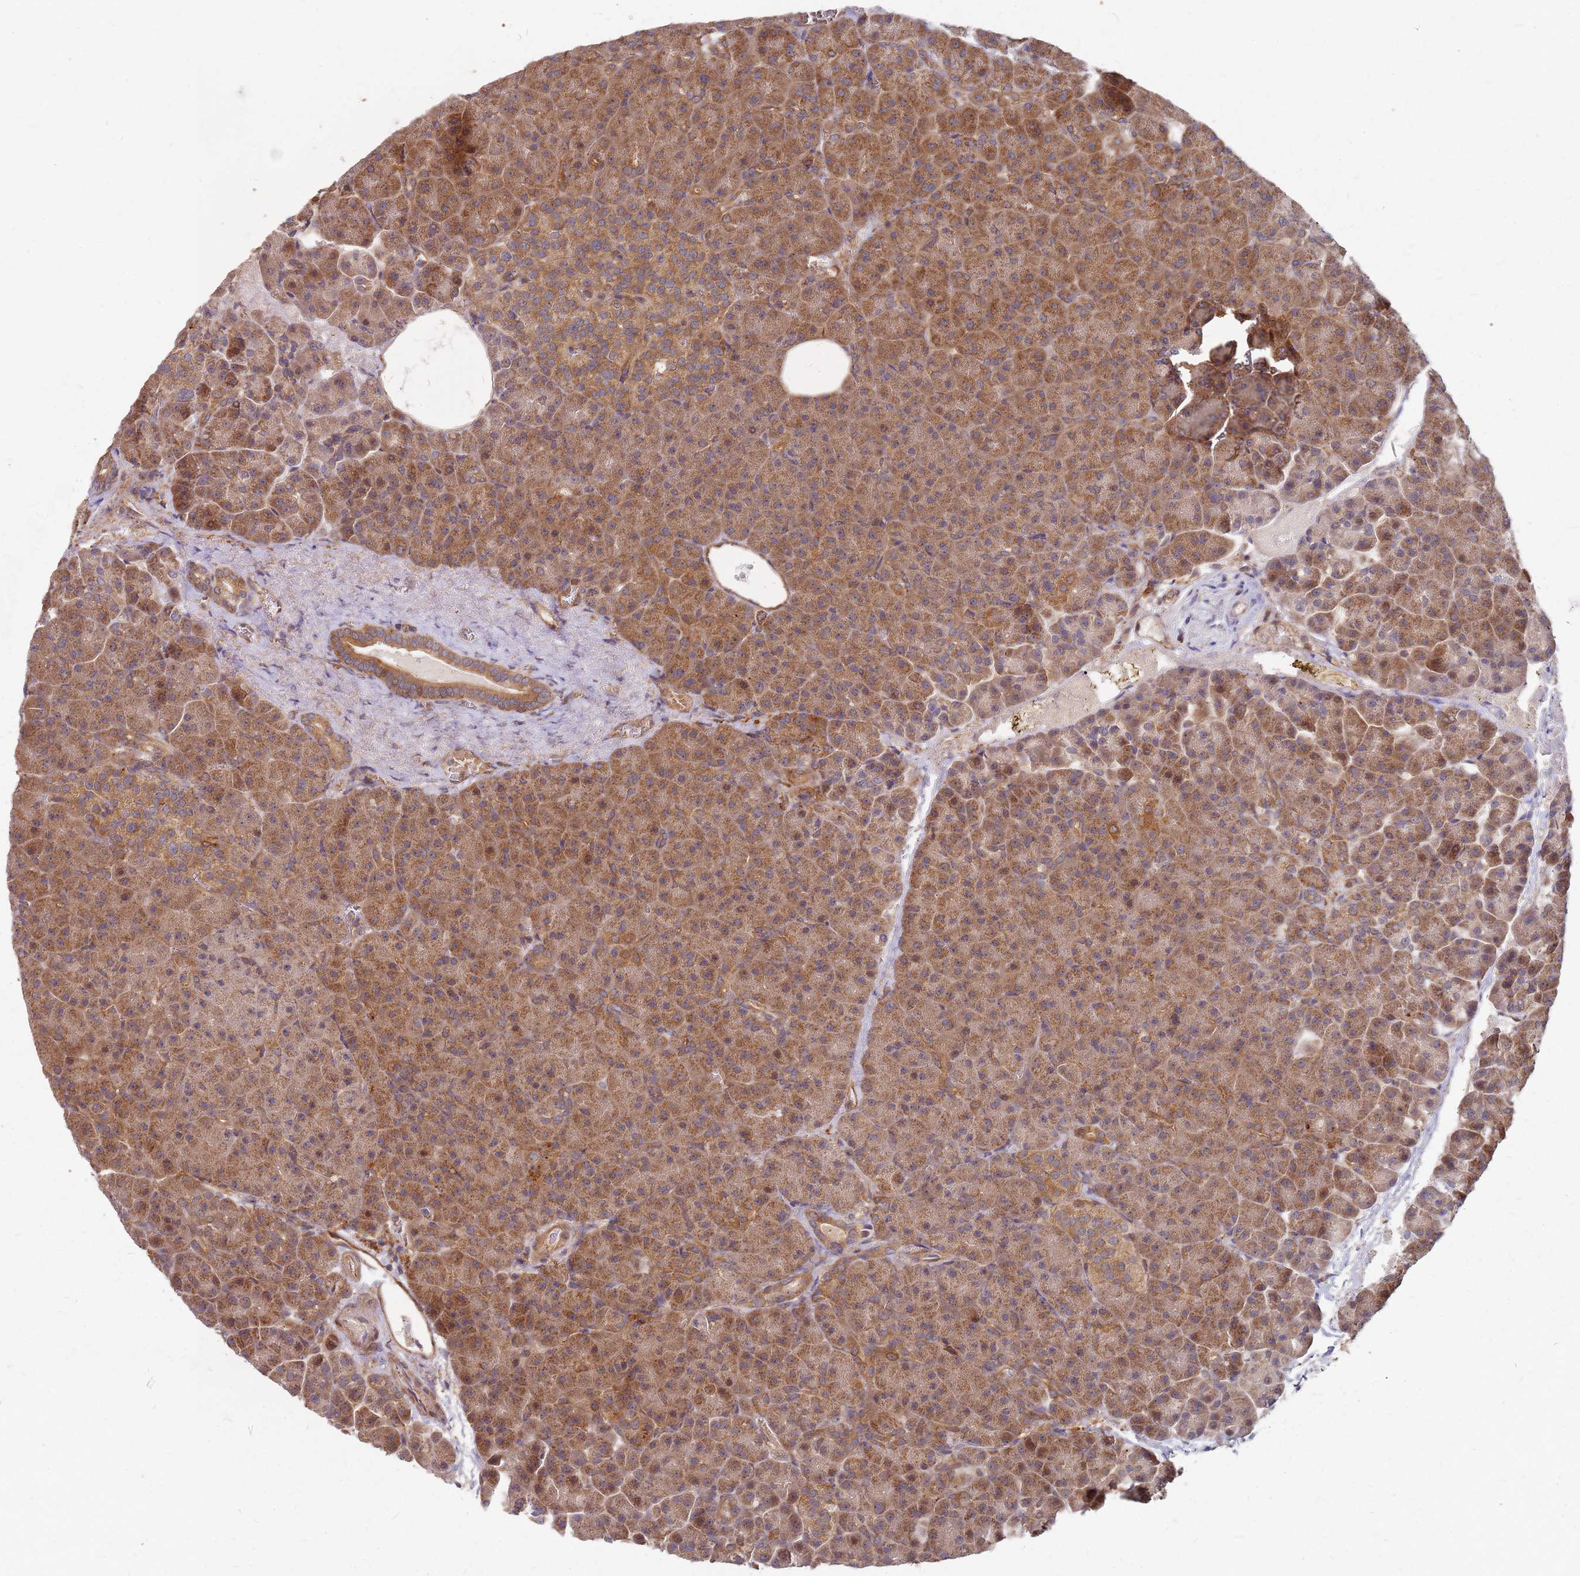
{"staining": {"intensity": "strong", "quantity": ">75%", "location": "cytoplasmic/membranous"}, "tissue": "pancreas", "cell_type": "Exocrine glandular cells", "image_type": "normal", "snomed": [{"axis": "morphology", "description": "Normal tissue, NOS"}, {"axis": "topography", "description": "Pancreas"}], "caption": "Strong cytoplasmic/membranous protein expression is present in about >75% of exocrine glandular cells in pancreas. (DAB (3,3'-diaminobenzidine) IHC, brown staining for protein, blue staining for nuclei).", "gene": "TRABD", "patient": {"sex": "female", "age": 74}}